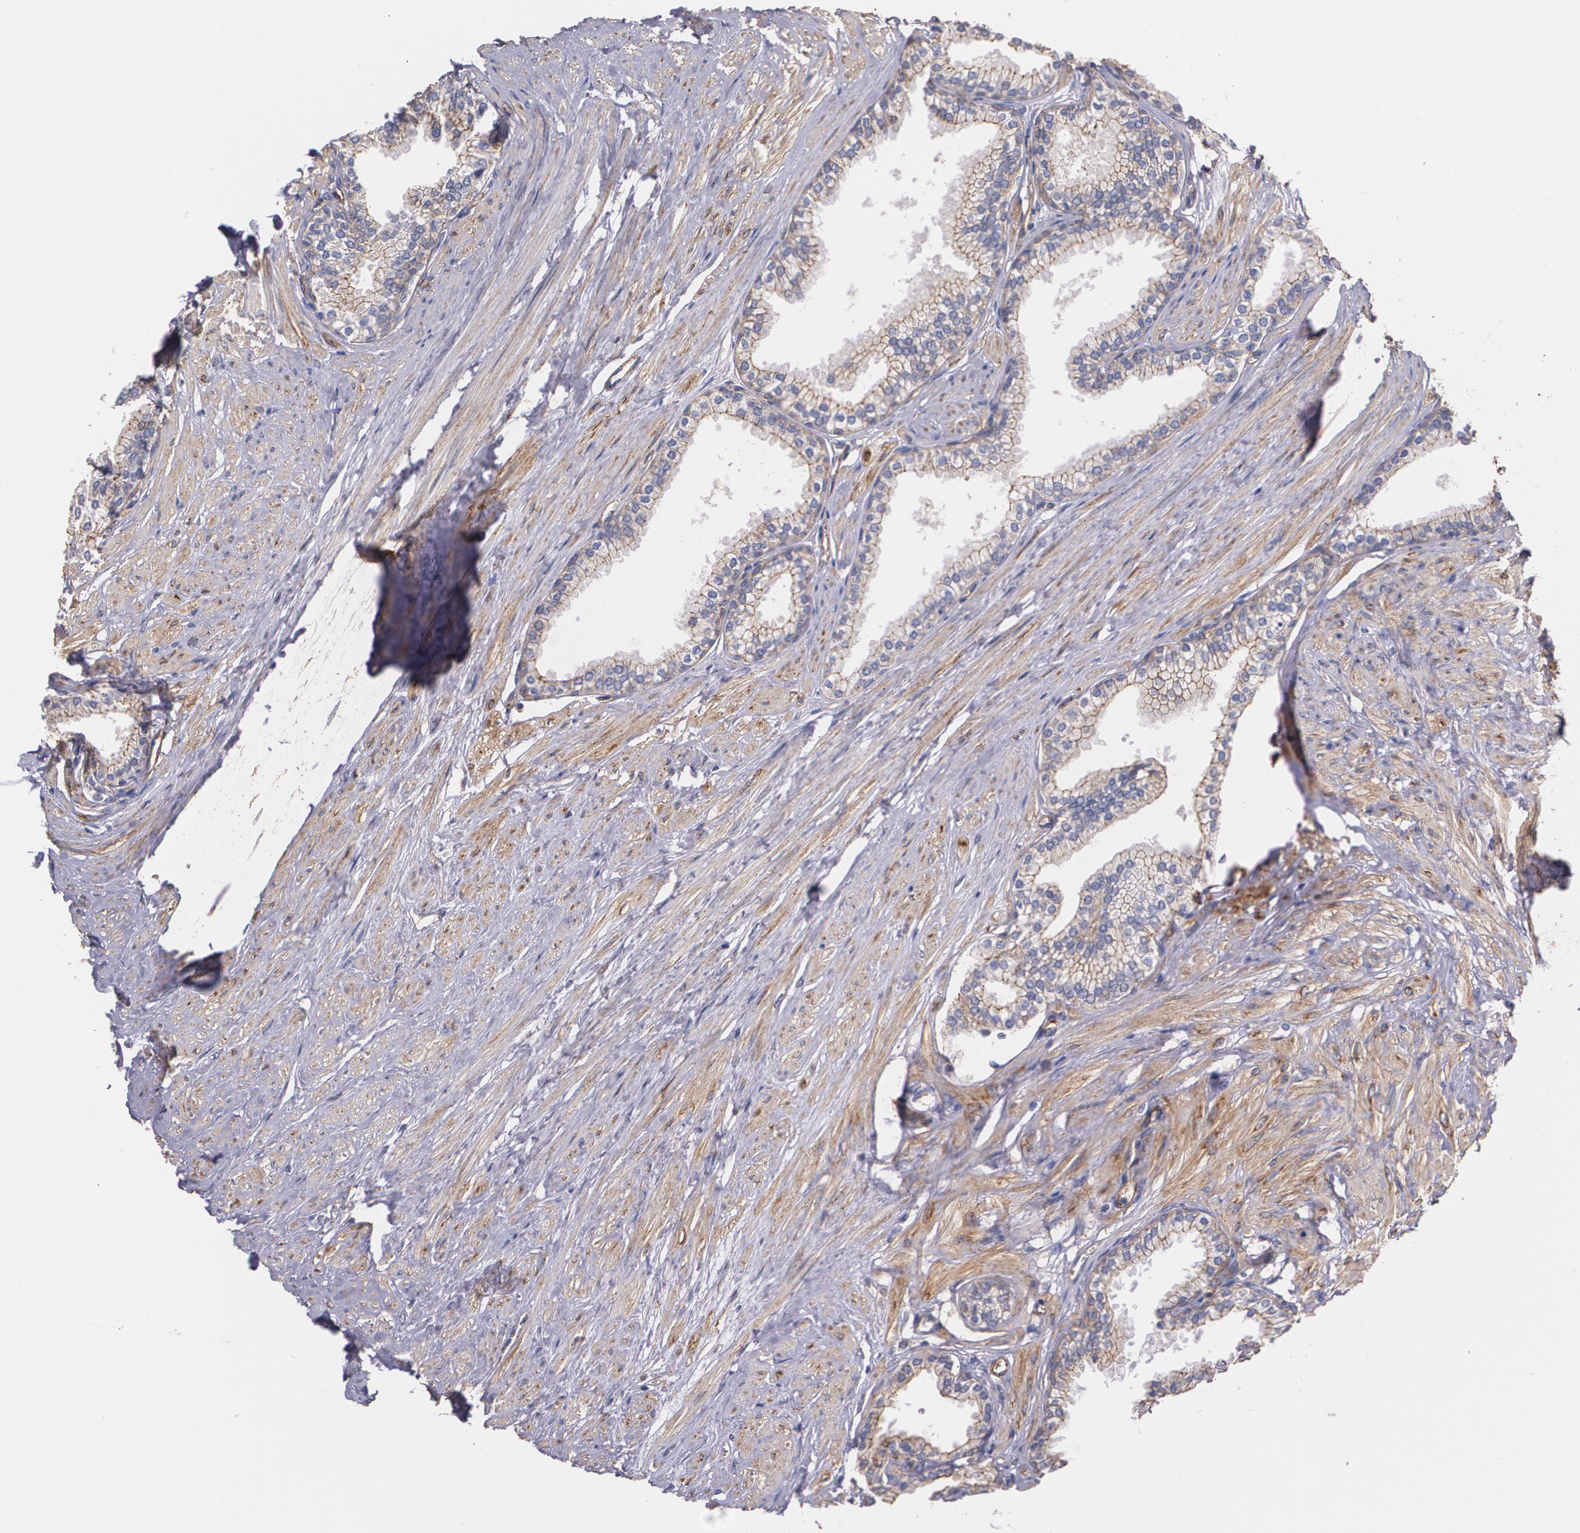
{"staining": {"intensity": "moderate", "quantity": ">75%", "location": "cytoplasmic/membranous"}, "tissue": "prostate", "cell_type": "Glandular cells", "image_type": "normal", "snomed": [{"axis": "morphology", "description": "Normal tissue, NOS"}, {"axis": "topography", "description": "Prostate"}], "caption": "Immunohistochemistry of unremarkable prostate exhibits medium levels of moderate cytoplasmic/membranous staining in approximately >75% of glandular cells. (Brightfield microscopy of DAB IHC at high magnification).", "gene": "TJP1", "patient": {"sex": "male", "age": 64}}